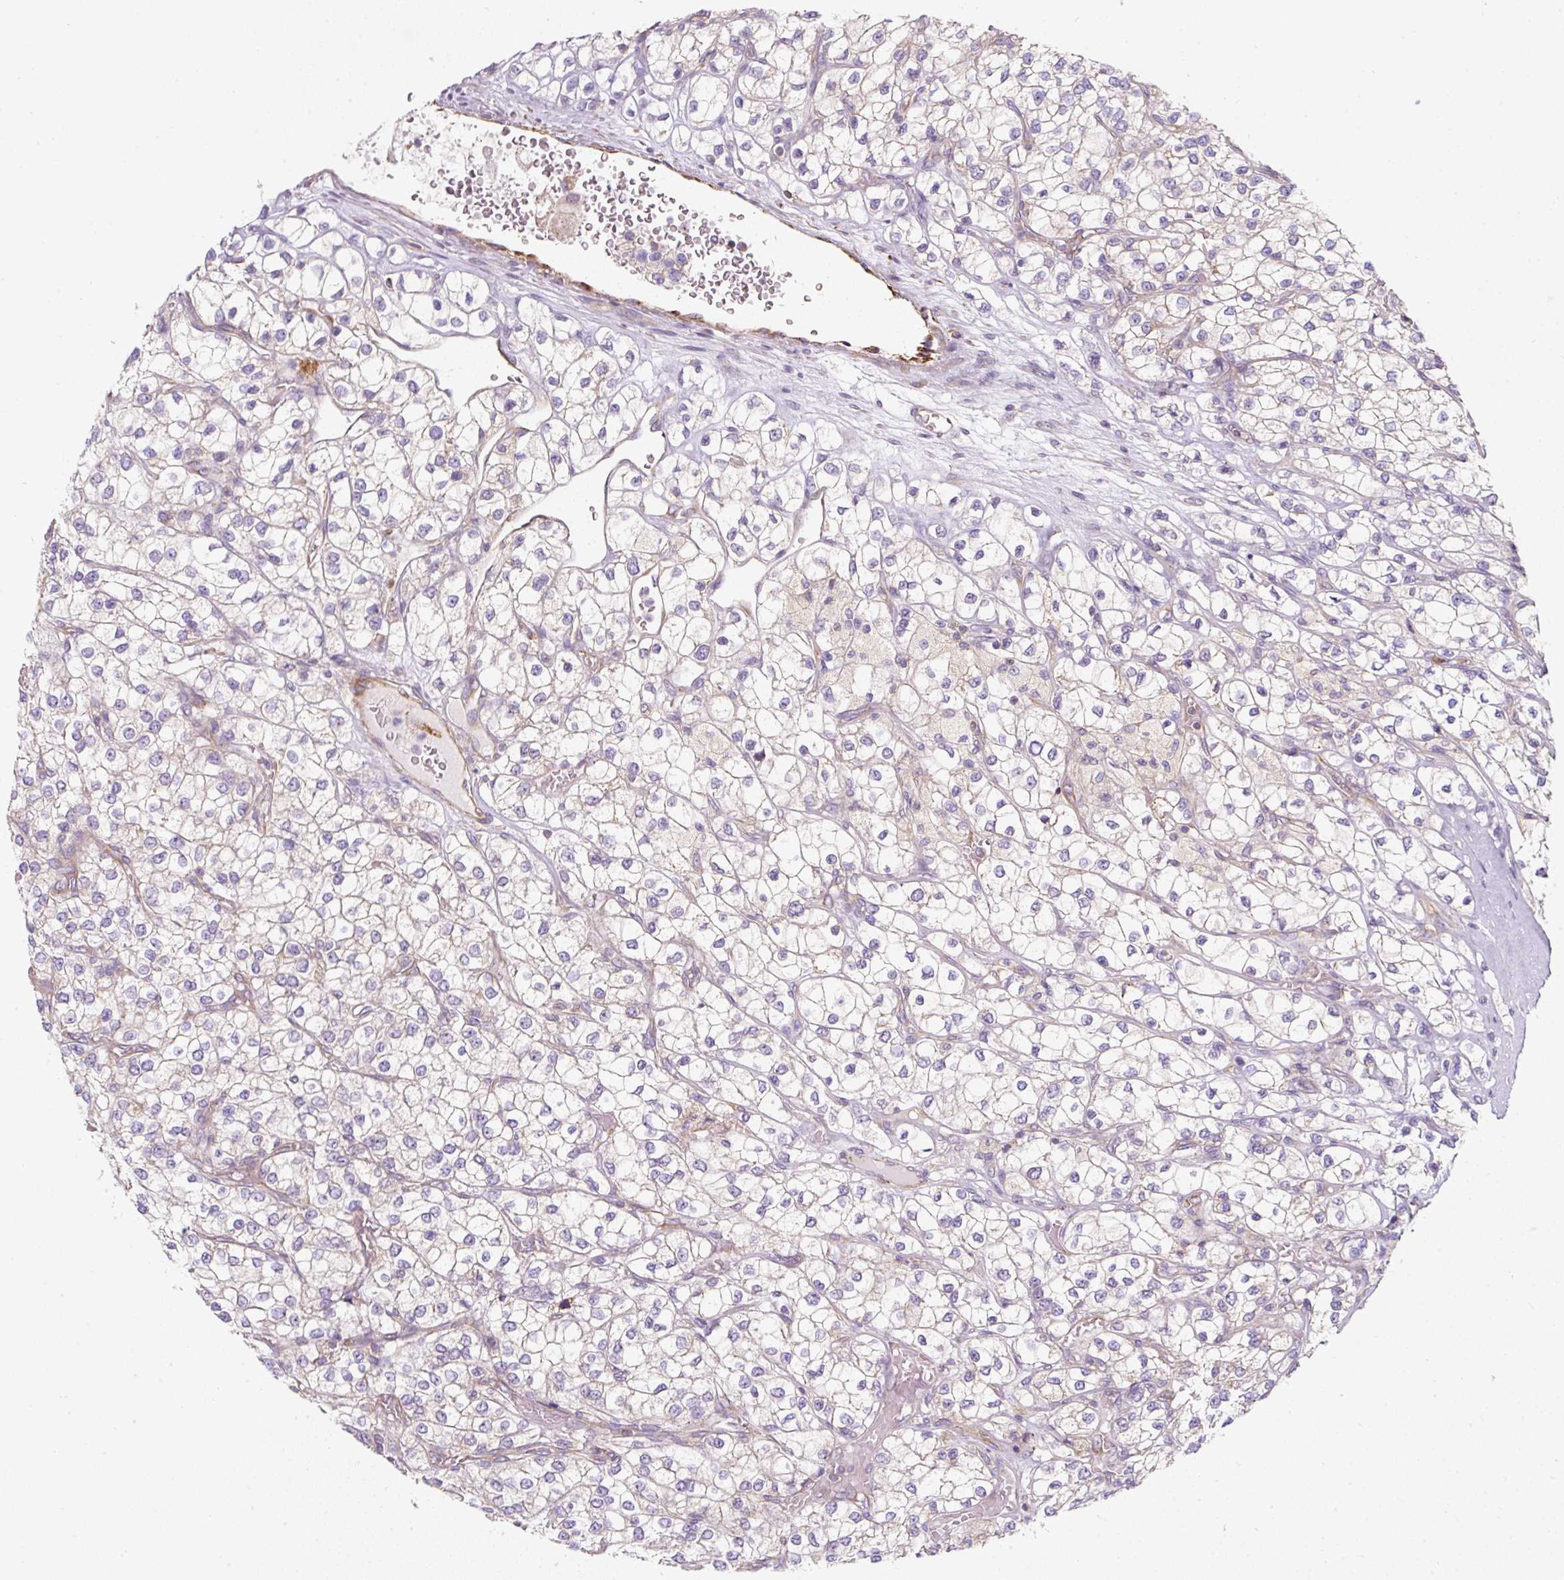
{"staining": {"intensity": "negative", "quantity": "none", "location": "none"}, "tissue": "renal cancer", "cell_type": "Tumor cells", "image_type": "cancer", "snomed": [{"axis": "morphology", "description": "Adenocarcinoma, NOS"}, {"axis": "topography", "description": "Kidney"}], "caption": "High magnification brightfield microscopy of renal cancer (adenocarcinoma) stained with DAB (3,3'-diaminobenzidine) (brown) and counterstained with hematoxylin (blue): tumor cells show no significant expression. (Brightfield microscopy of DAB (3,3'-diaminobenzidine) immunohistochemistry at high magnification).", "gene": "ERAP2", "patient": {"sex": "male", "age": 80}}